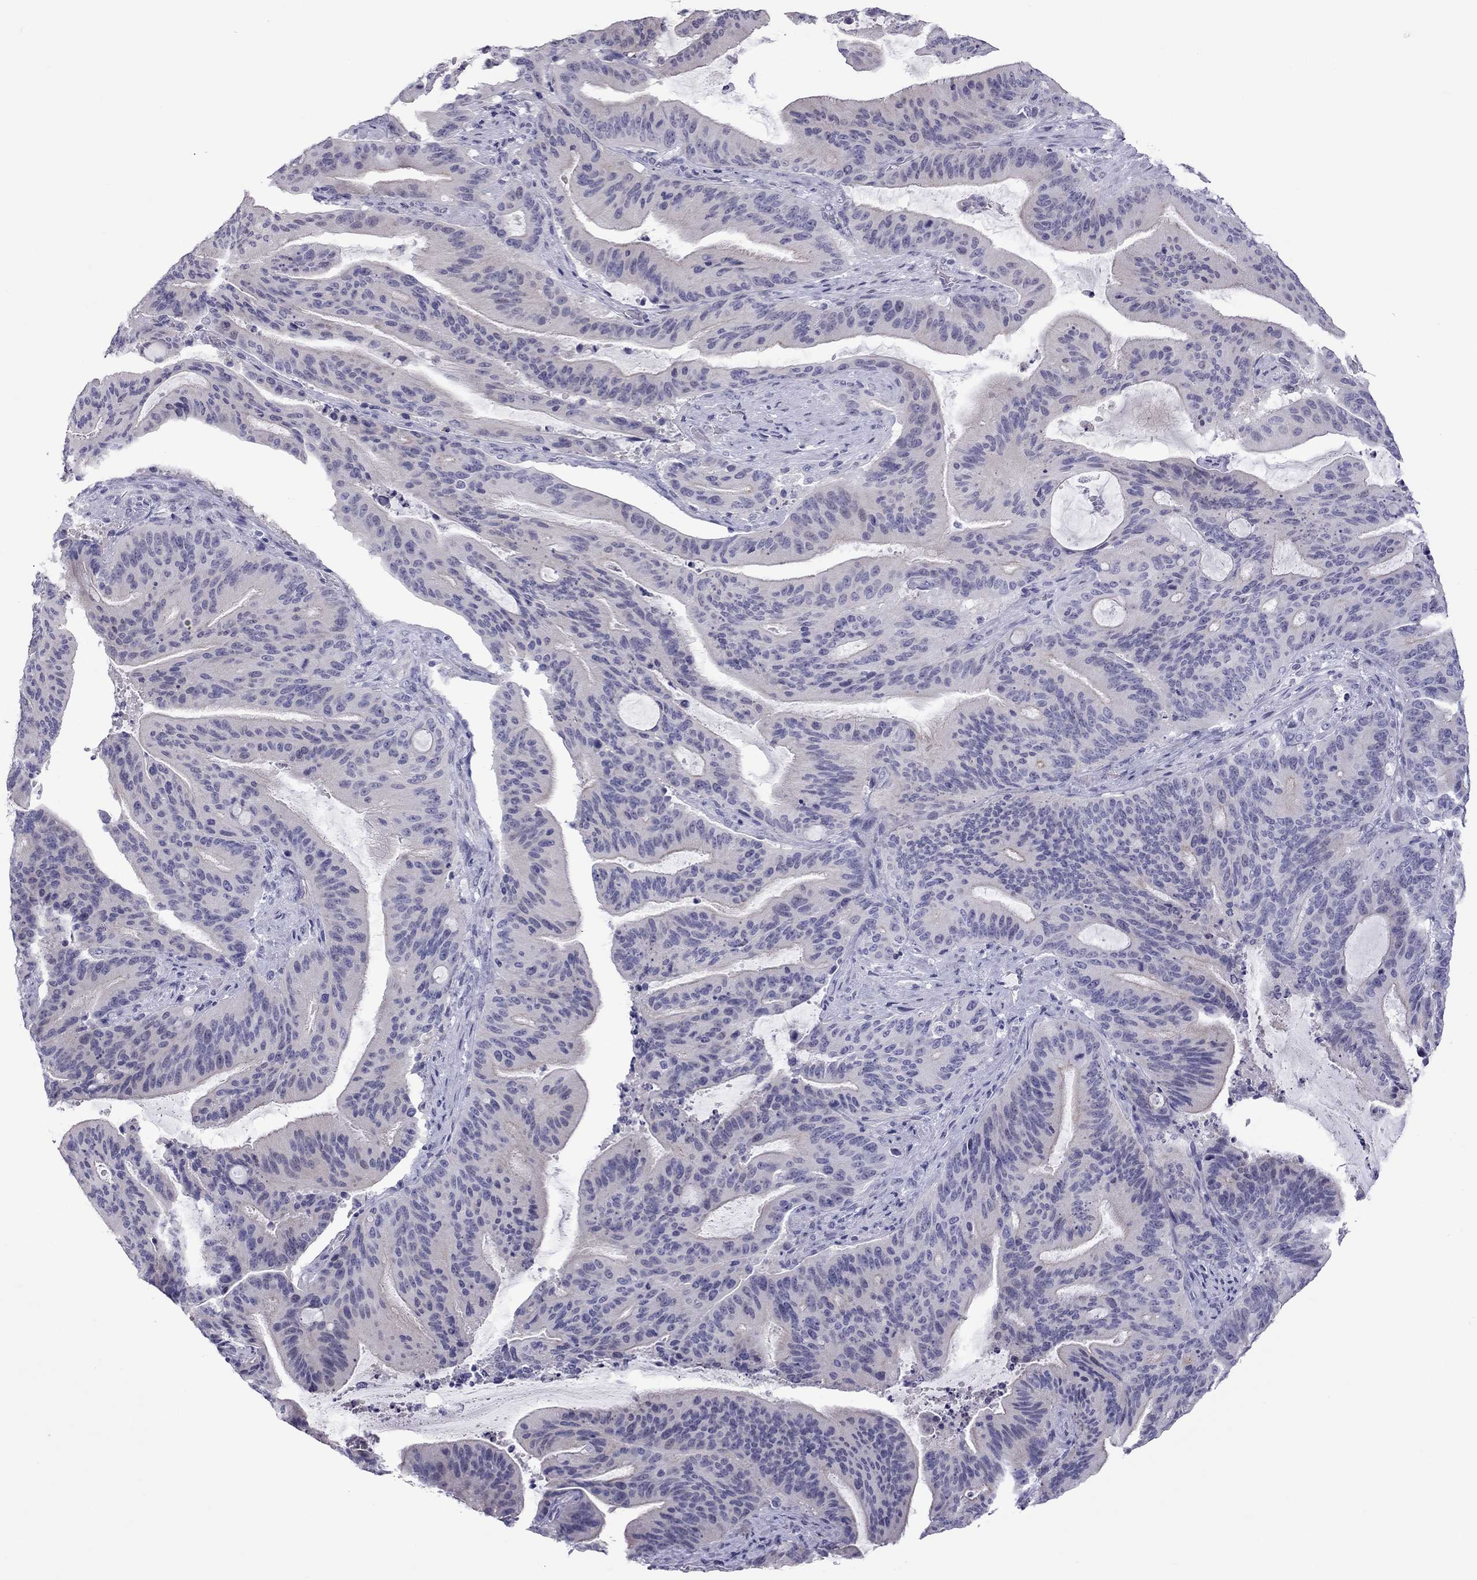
{"staining": {"intensity": "negative", "quantity": "none", "location": "none"}, "tissue": "liver cancer", "cell_type": "Tumor cells", "image_type": "cancer", "snomed": [{"axis": "morphology", "description": "Cholangiocarcinoma"}, {"axis": "topography", "description": "Liver"}], "caption": "An image of liver cancer stained for a protein reveals no brown staining in tumor cells.", "gene": "TEX14", "patient": {"sex": "female", "age": 73}}